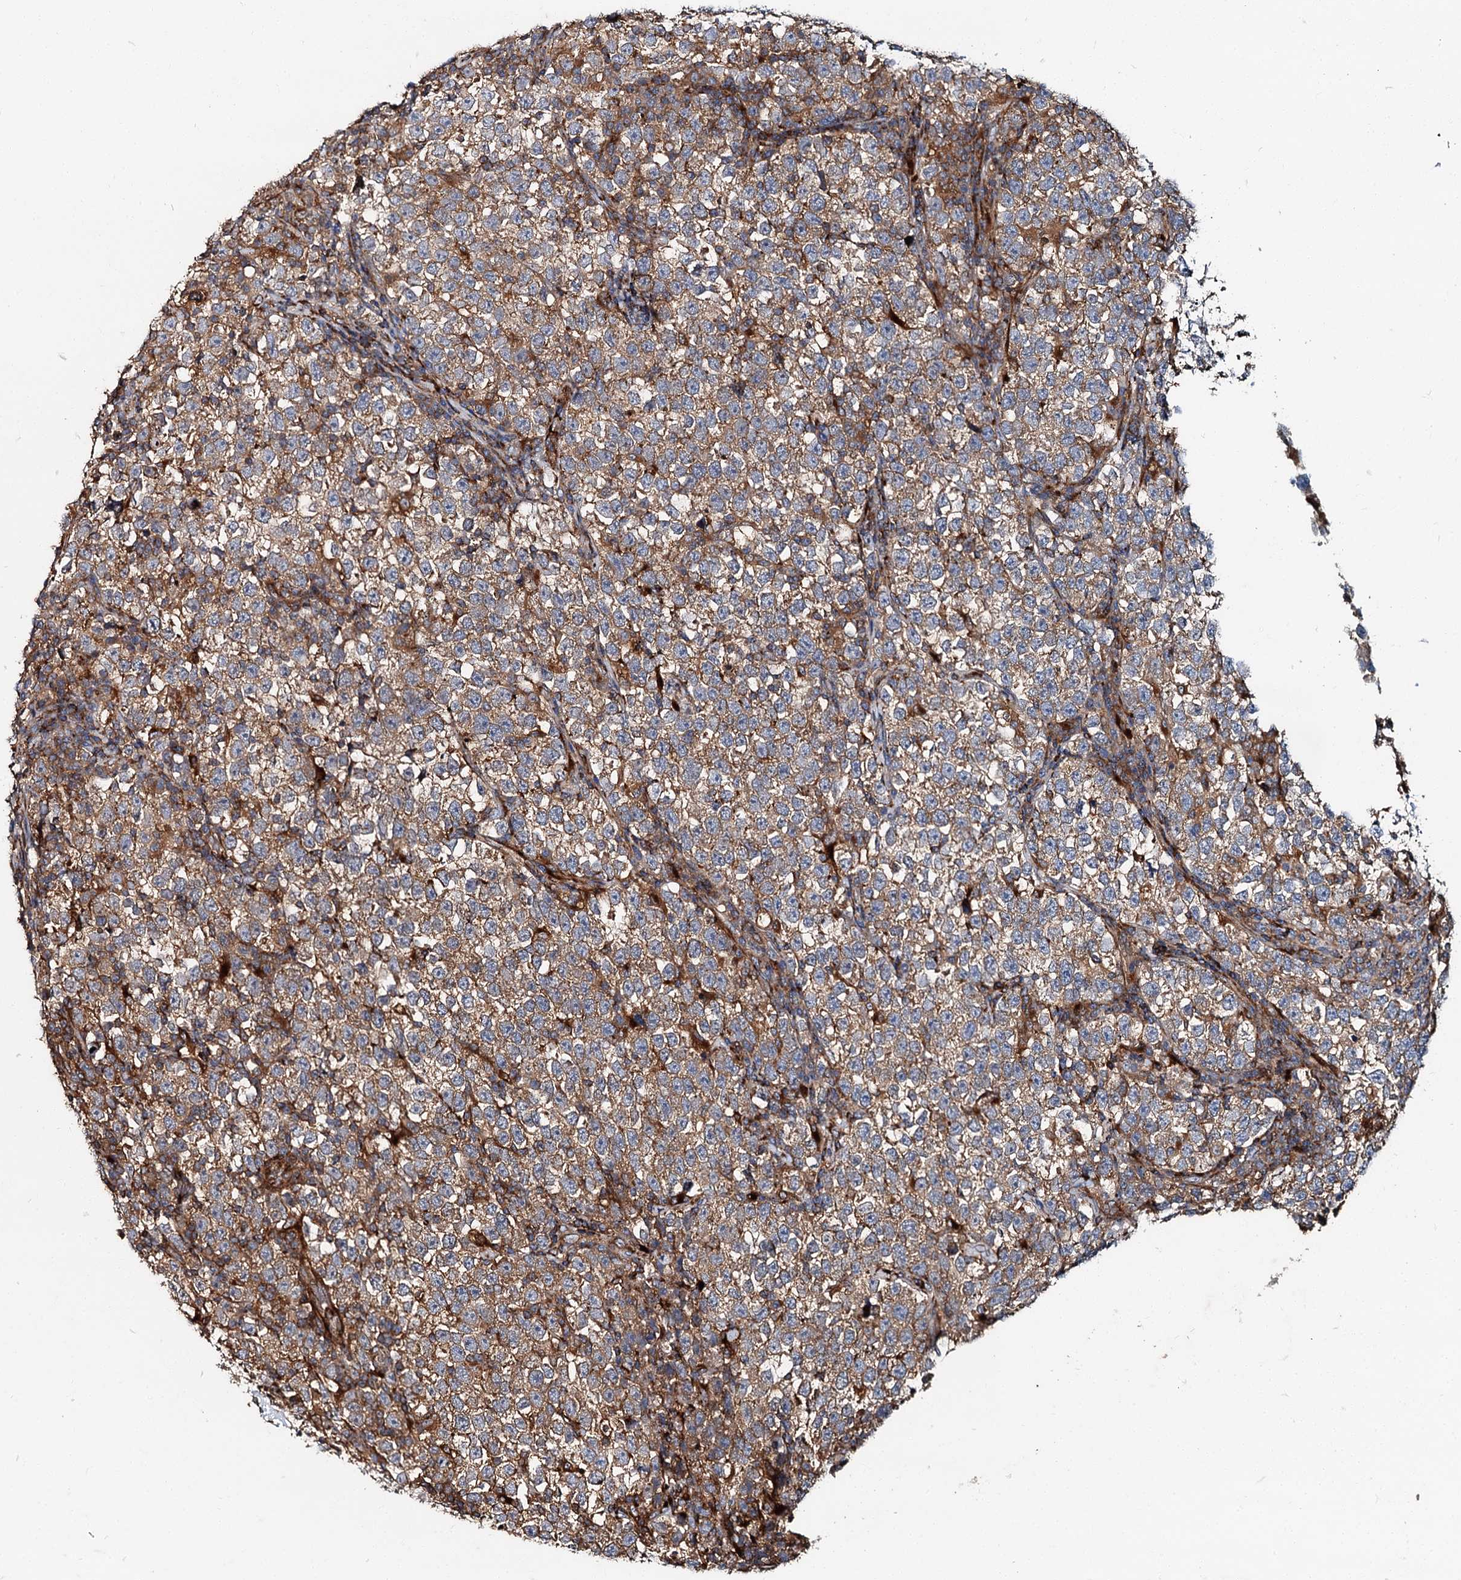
{"staining": {"intensity": "moderate", "quantity": ">75%", "location": "cytoplasmic/membranous"}, "tissue": "testis cancer", "cell_type": "Tumor cells", "image_type": "cancer", "snomed": [{"axis": "morphology", "description": "Normal tissue, NOS"}, {"axis": "morphology", "description": "Seminoma, NOS"}, {"axis": "topography", "description": "Testis"}], "caption": "A brown stain highlights moderate cytoplasmic/membranous expression of a protein in human testis seminoma tumor cells.", "gene": "WDR73", "patient": {"sex": "male", "age": 43}}